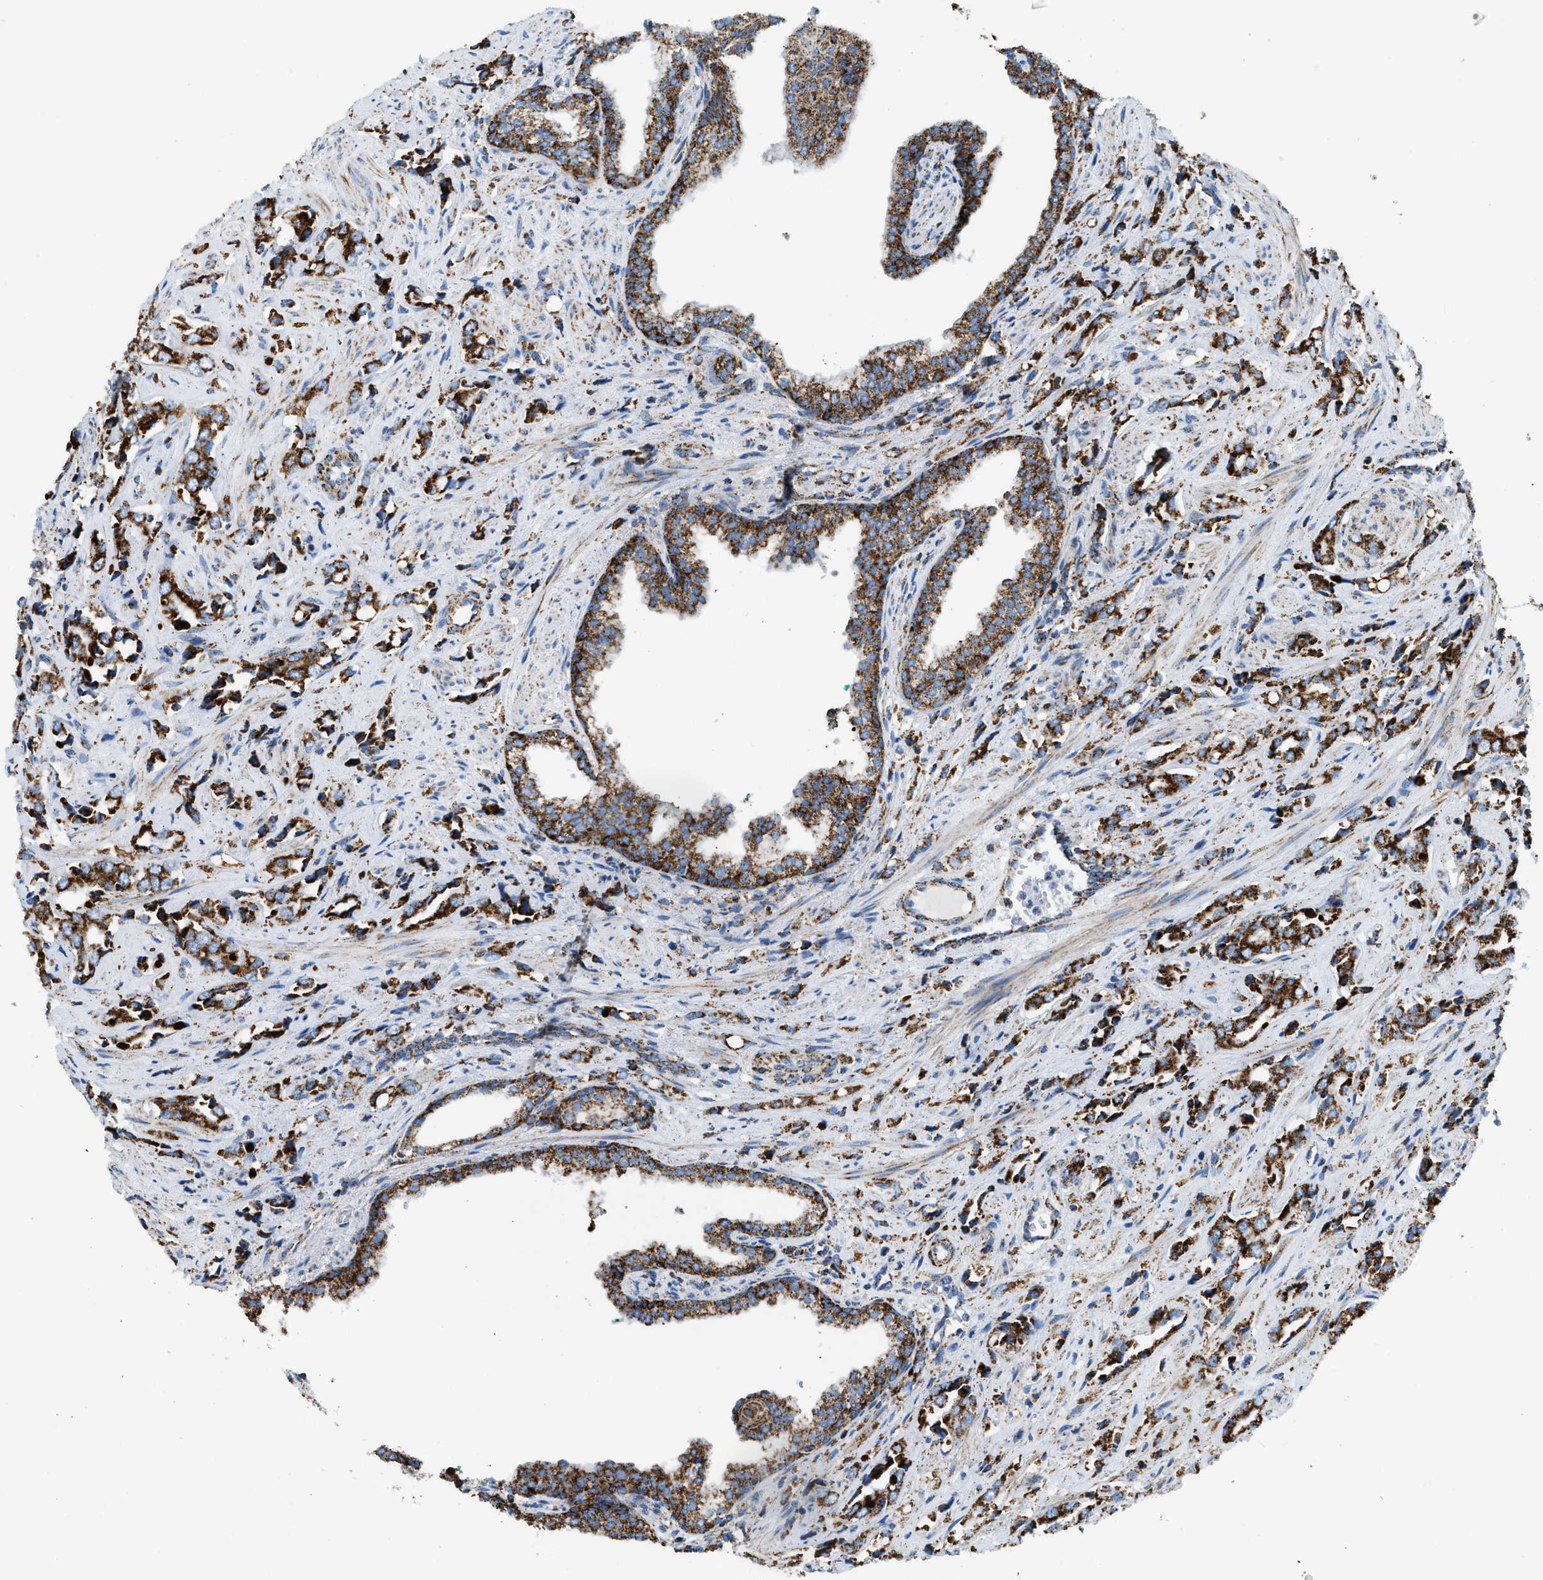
{"staining": {"intensity": "strong", "quantity": ">75%", "location": "cytoplasmic/membranous"}, "tissue": "prostate cancer", "cell_type": "Tumor cells", "image_type": "cancer", "snomed": [{"axis": "morphology", "description": "Adenocarcinoma, High grade"}, {"axis": "topography", "description": "Prostate"}], "caption": "Tumor cells display strong cytoplasmic/membranous staining in about >75% of cells in prostate cancer. Using DAB (brown) and hematoxylin (blue) stains, captured at high magnification using brightfield microscopy.", "gene": "ETFB", "patient": {"sex": "male", "age": 52}}